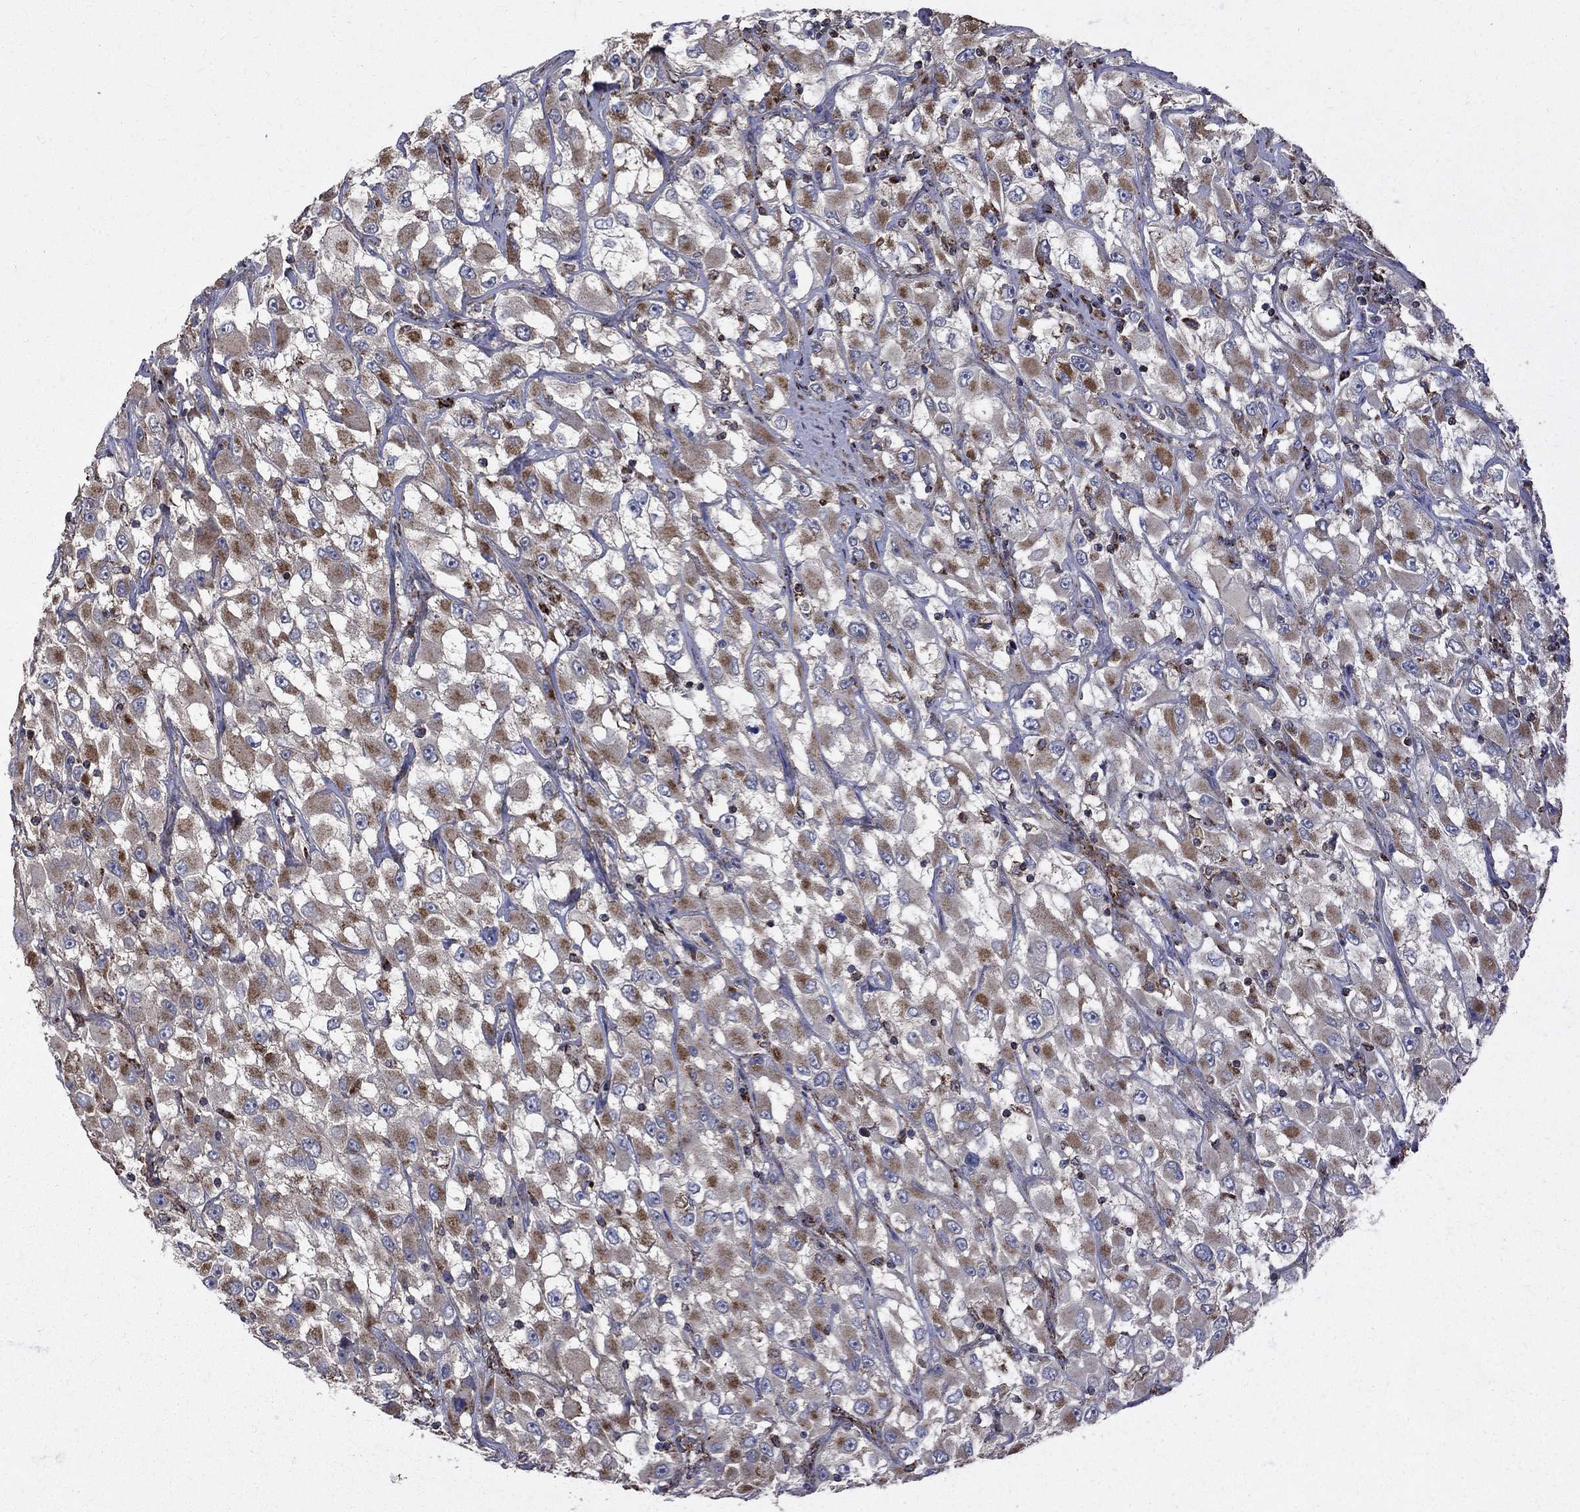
{"staining": {"intensity": "moderate", "quantity": "25%-75%", "location": "cytoplasmic/membranous"}, "tissue": "renal cancer", "cell_type": "Tumor cells", "image_type": "cancer", "snomed": [{"axis": "morphology", "description": "Adenocarcinoma, NOS"}, {"axis": "topography", "description": "Kidney"}], "caption": "Protein expression analysis of human renal cancer (adenocarcinoma) reveals moderate cytoplasmic/membranous expression in approximately 25%-75% of tumor cells. Immunohistochemistry stains the protein in brown and the nuclei are stained blue.", "gene": "NDUFS8", "patient": {"sex": "female", "age": 52}}